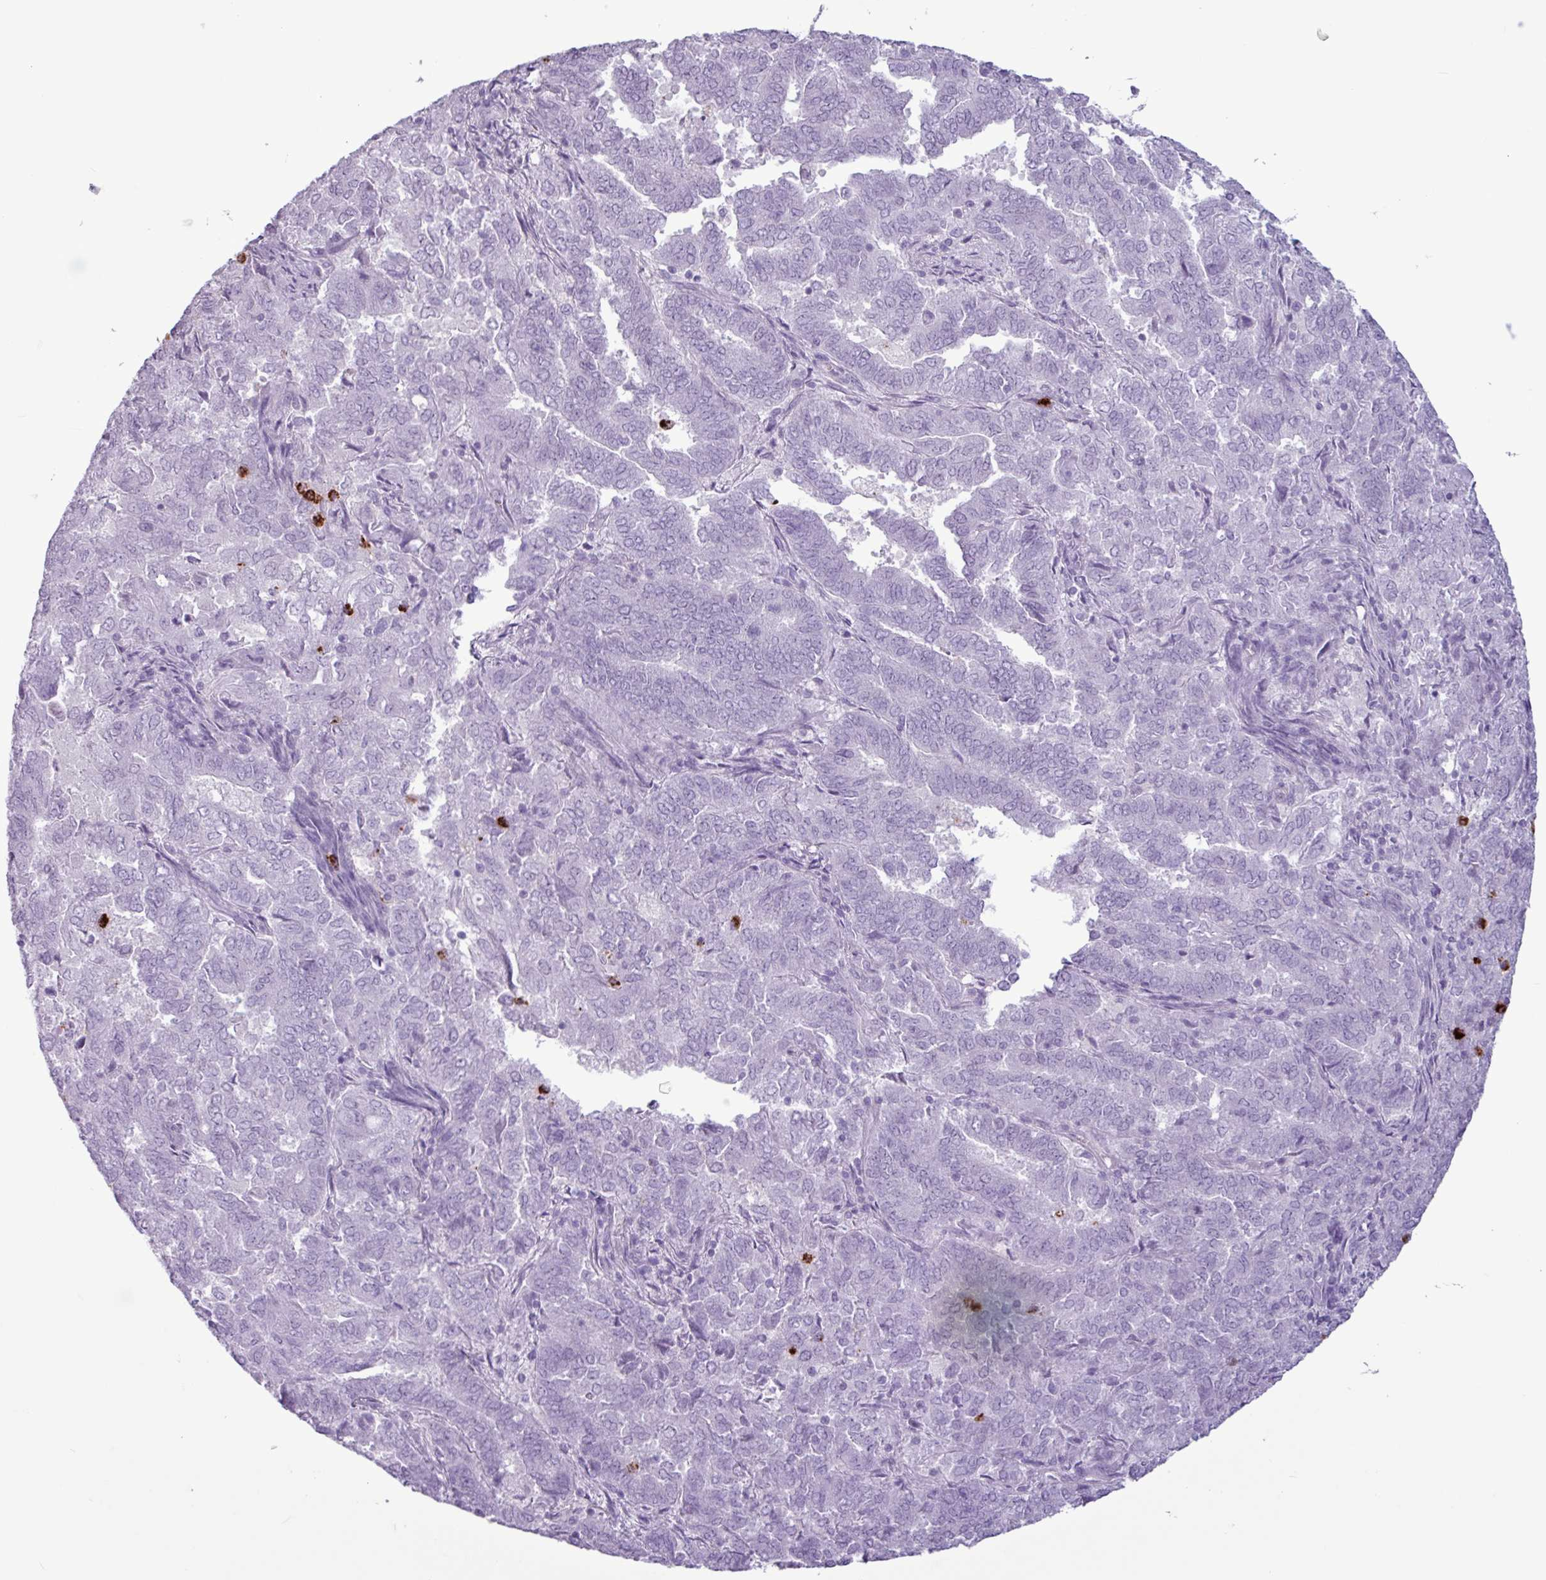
{"staining": {"intensity": "negative", "quantity": "none", "location": "none"}, "tissue": "endometrial cancer", "cell_type": "Tumor cells", "image_type": "cancer", "snomed": [{"axis": "morphology", "description": "Adenocarcinoma, NOS"}, {"axis": "topography", "description": "Endometrium"}], "caption": "There is no significant positivity in tumor cells of adenocarcinoma (endometrial).", "gene": "TMEM178A", "patient": {"sex": "female", "age": 72}}